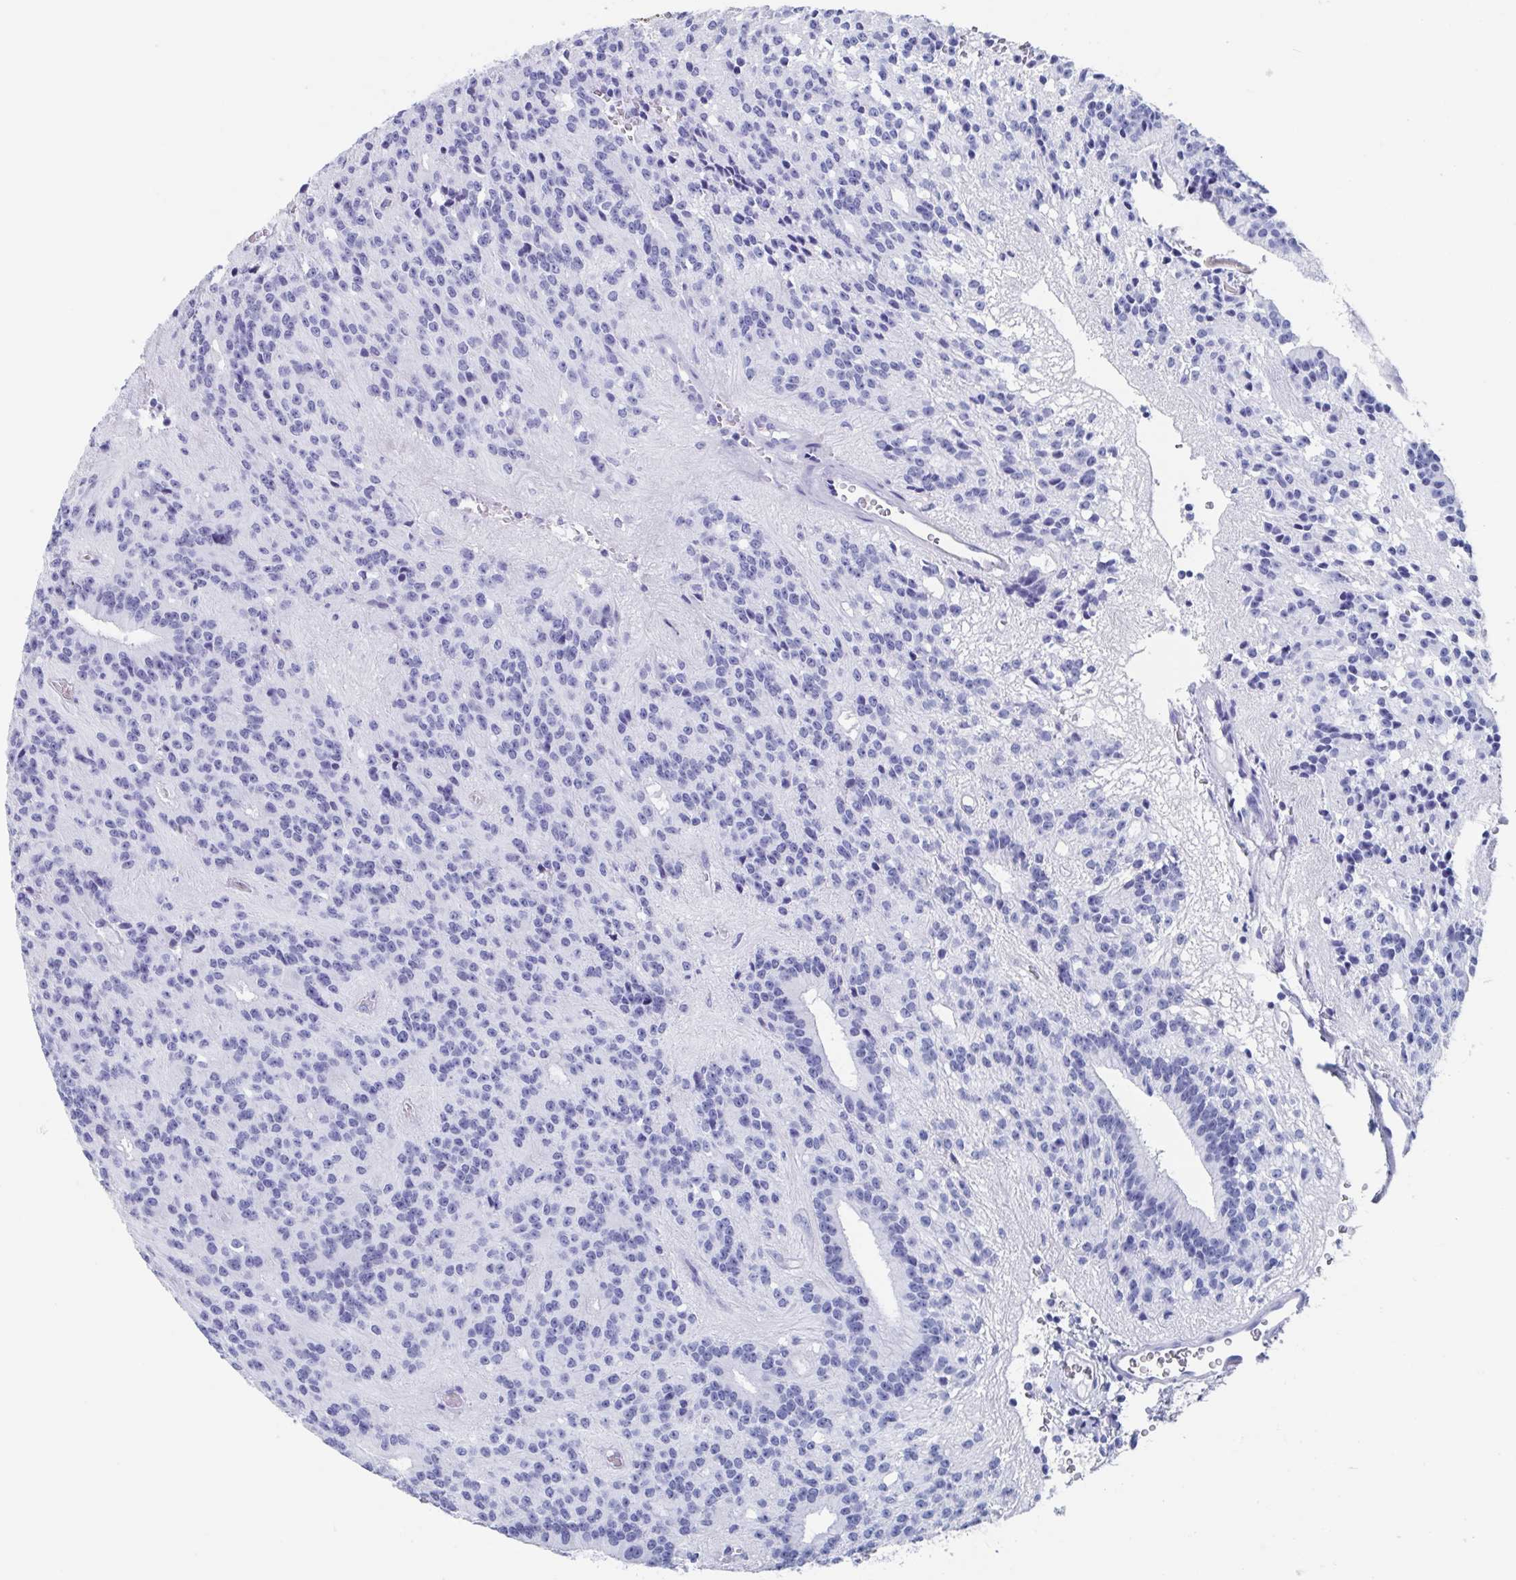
{"staining": {"intensity": "negative", "quantity": "none", "location": "none"}, "tissue": "glioma", "cell_type": "Tumor cells", "image_type": "cancer", "snomed": [{"axis": "morphology", "description": "Glioma, malignant, Low grade"}, {"axis": "topography", "description": "Brain"}], "caption": "Human glioma stained for a protein using immunohistochemistry (IHC) shows no staining in tumor cells.", "gene": "HDGFL1", "patient": {"sex": "male", "age": 31}}